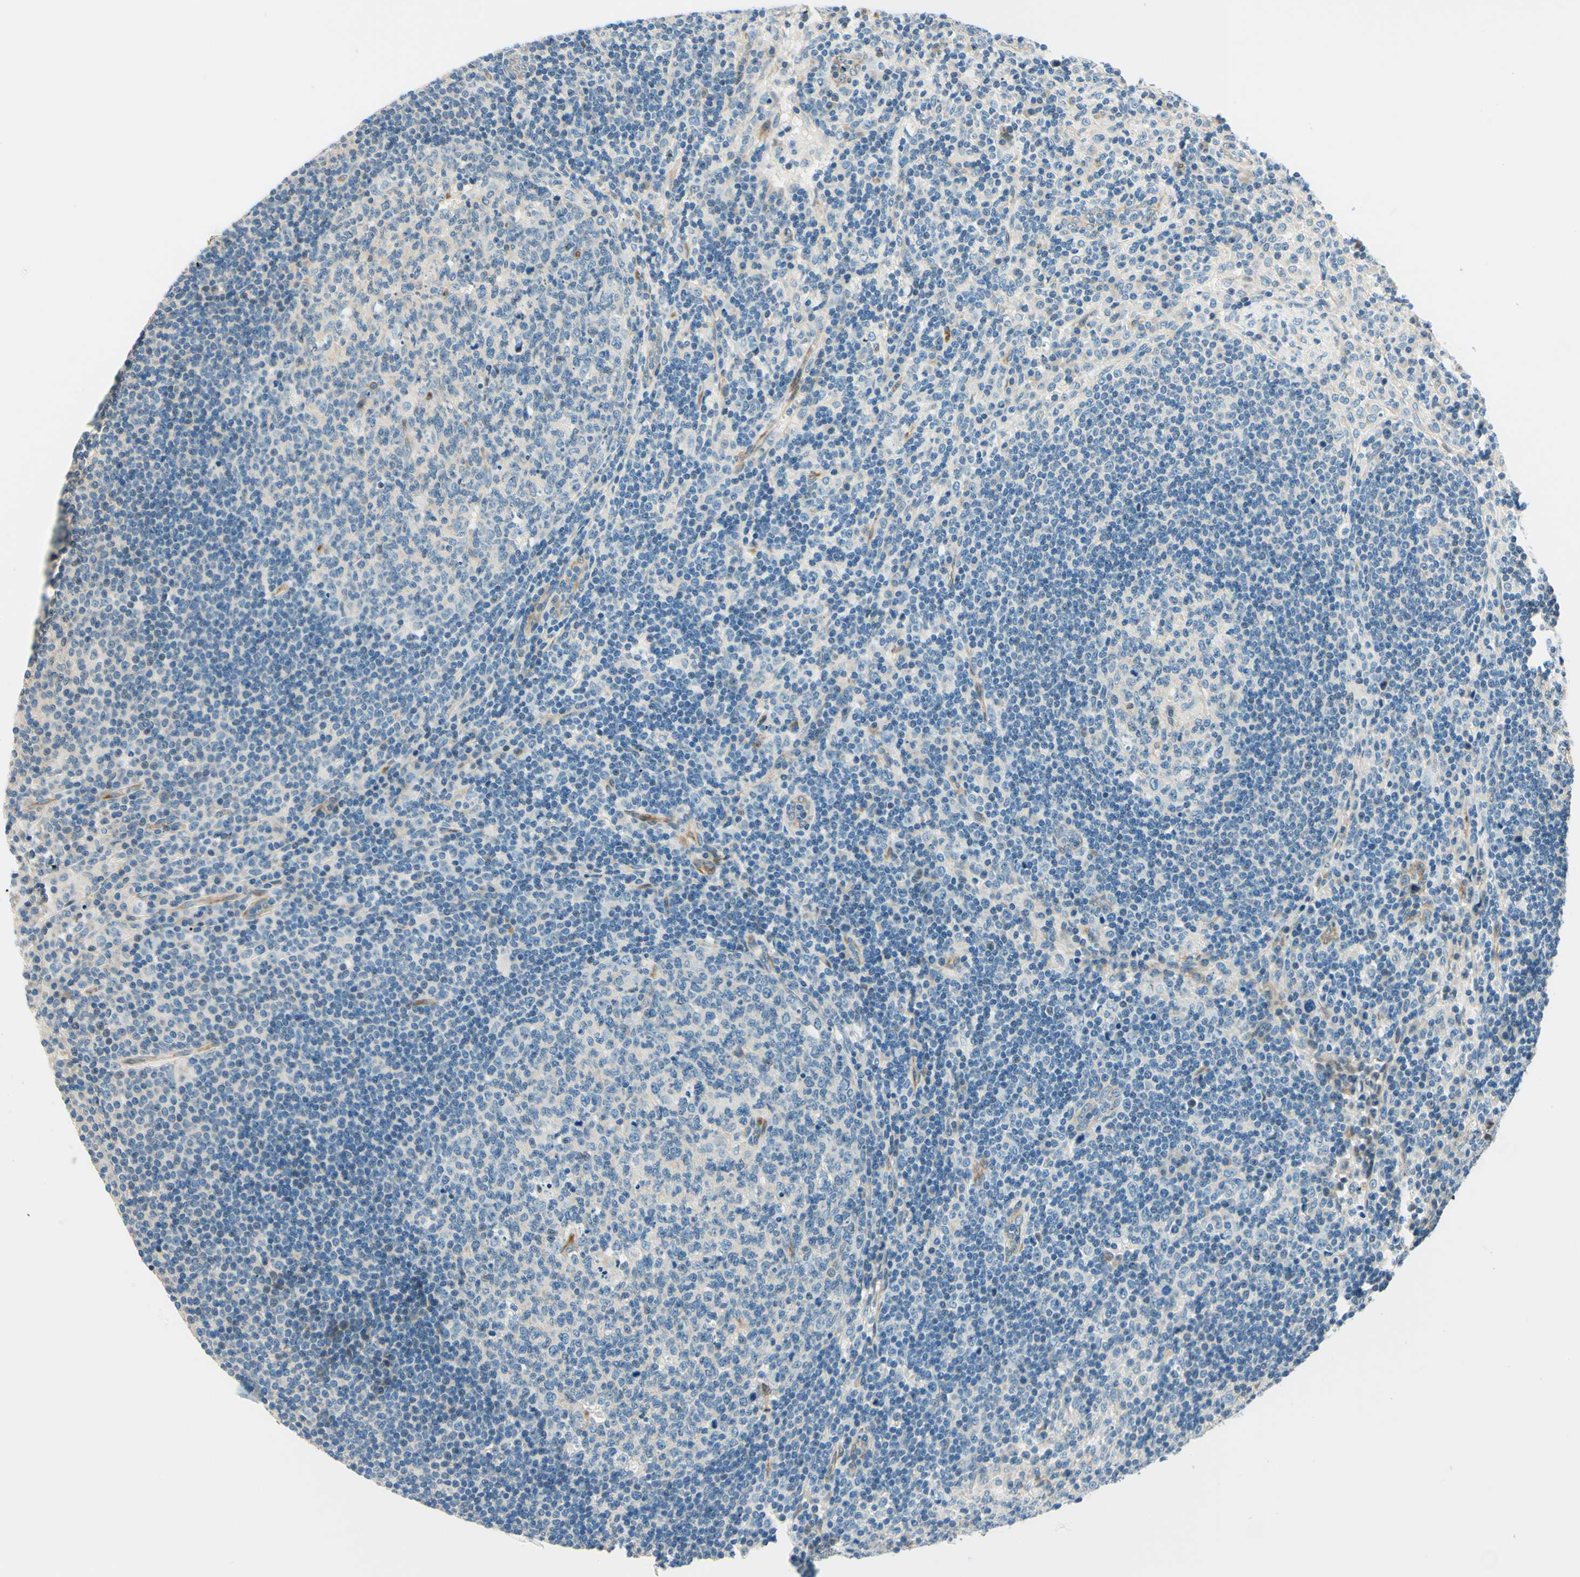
{"staining": {"intensity": "negative", "quantity": "none", "location": "none"}, "tissue": "lymph node", "cell_type": "Germinal center cells", "image_type": "normal", "snomed": [{"axis": "morphology", "description": "Normal tissue, NOS"}, {"axis": "topography", "description": "Lymph node"}], "caption": "Germinal center cells show no significant protein expression in benign lymph node.", "gene": "TAOK2", "patient": {"sex": "female", "age": 53}}